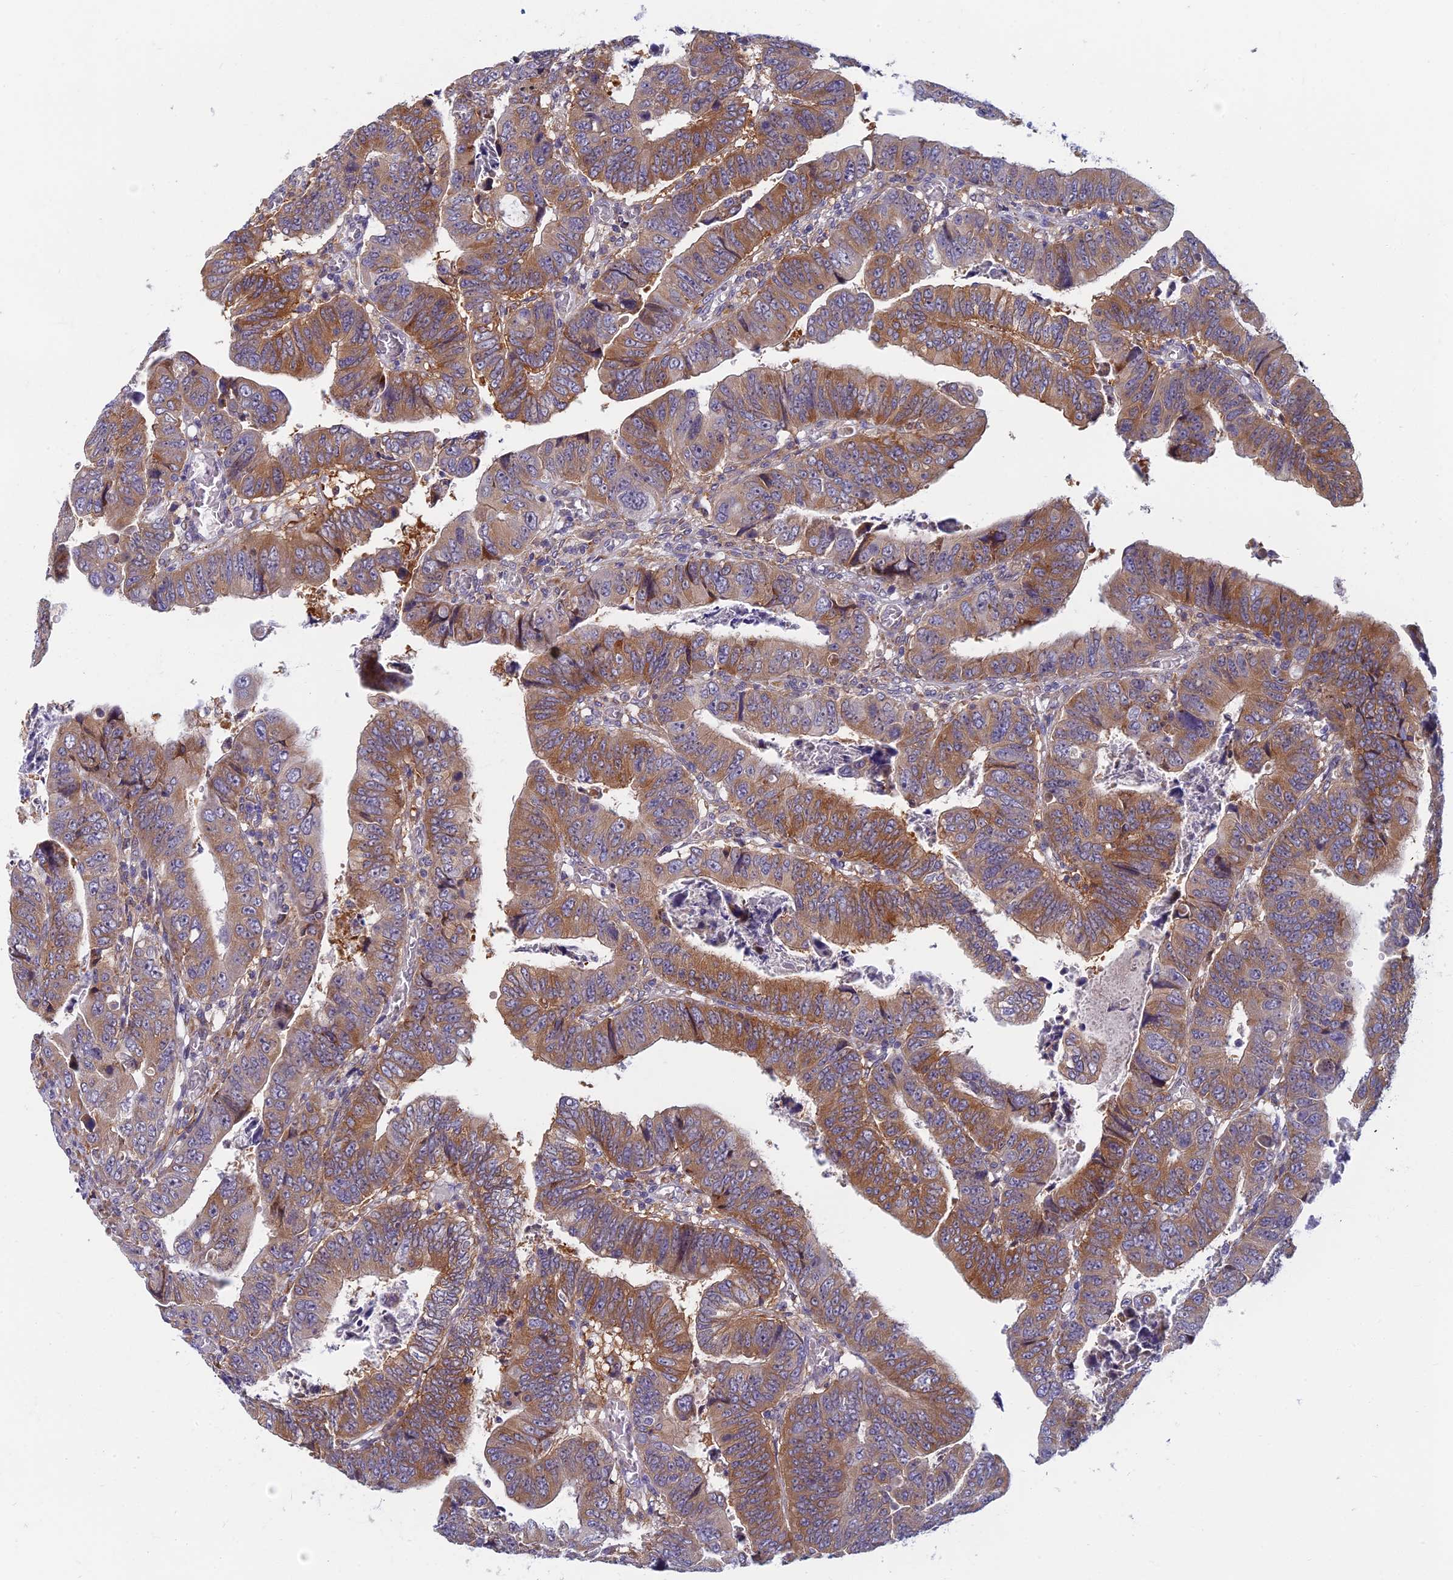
{"staining": {"intensity": "moderate", "quantity": ">75%", "location": "cytoplasmic/membranous"}, "tissue": "colorectal cancer", "cell_type": "Tumor cells", "image_type": "cancer", "snomed": [{"axis": "morphology", "description": "Normal tissue, NOS"}, {"axis": "morphology", "description": "Adenocarcinoma, NOS"}, {"axis": "topography", "description": "Rectum"}], "caption": "IHC micrograph of neoplastic tissue: human colorectal adenocarcinoma stained using immunohistochemistry exhibits medium levels of moderate protein expression localized specifically in the cytoplasmic/membranous of tumor cells, appearing as a cytoplasmic/membranous brown color.", "gene": "DDX51", "patient": {"sex": "female", "age": 65}}